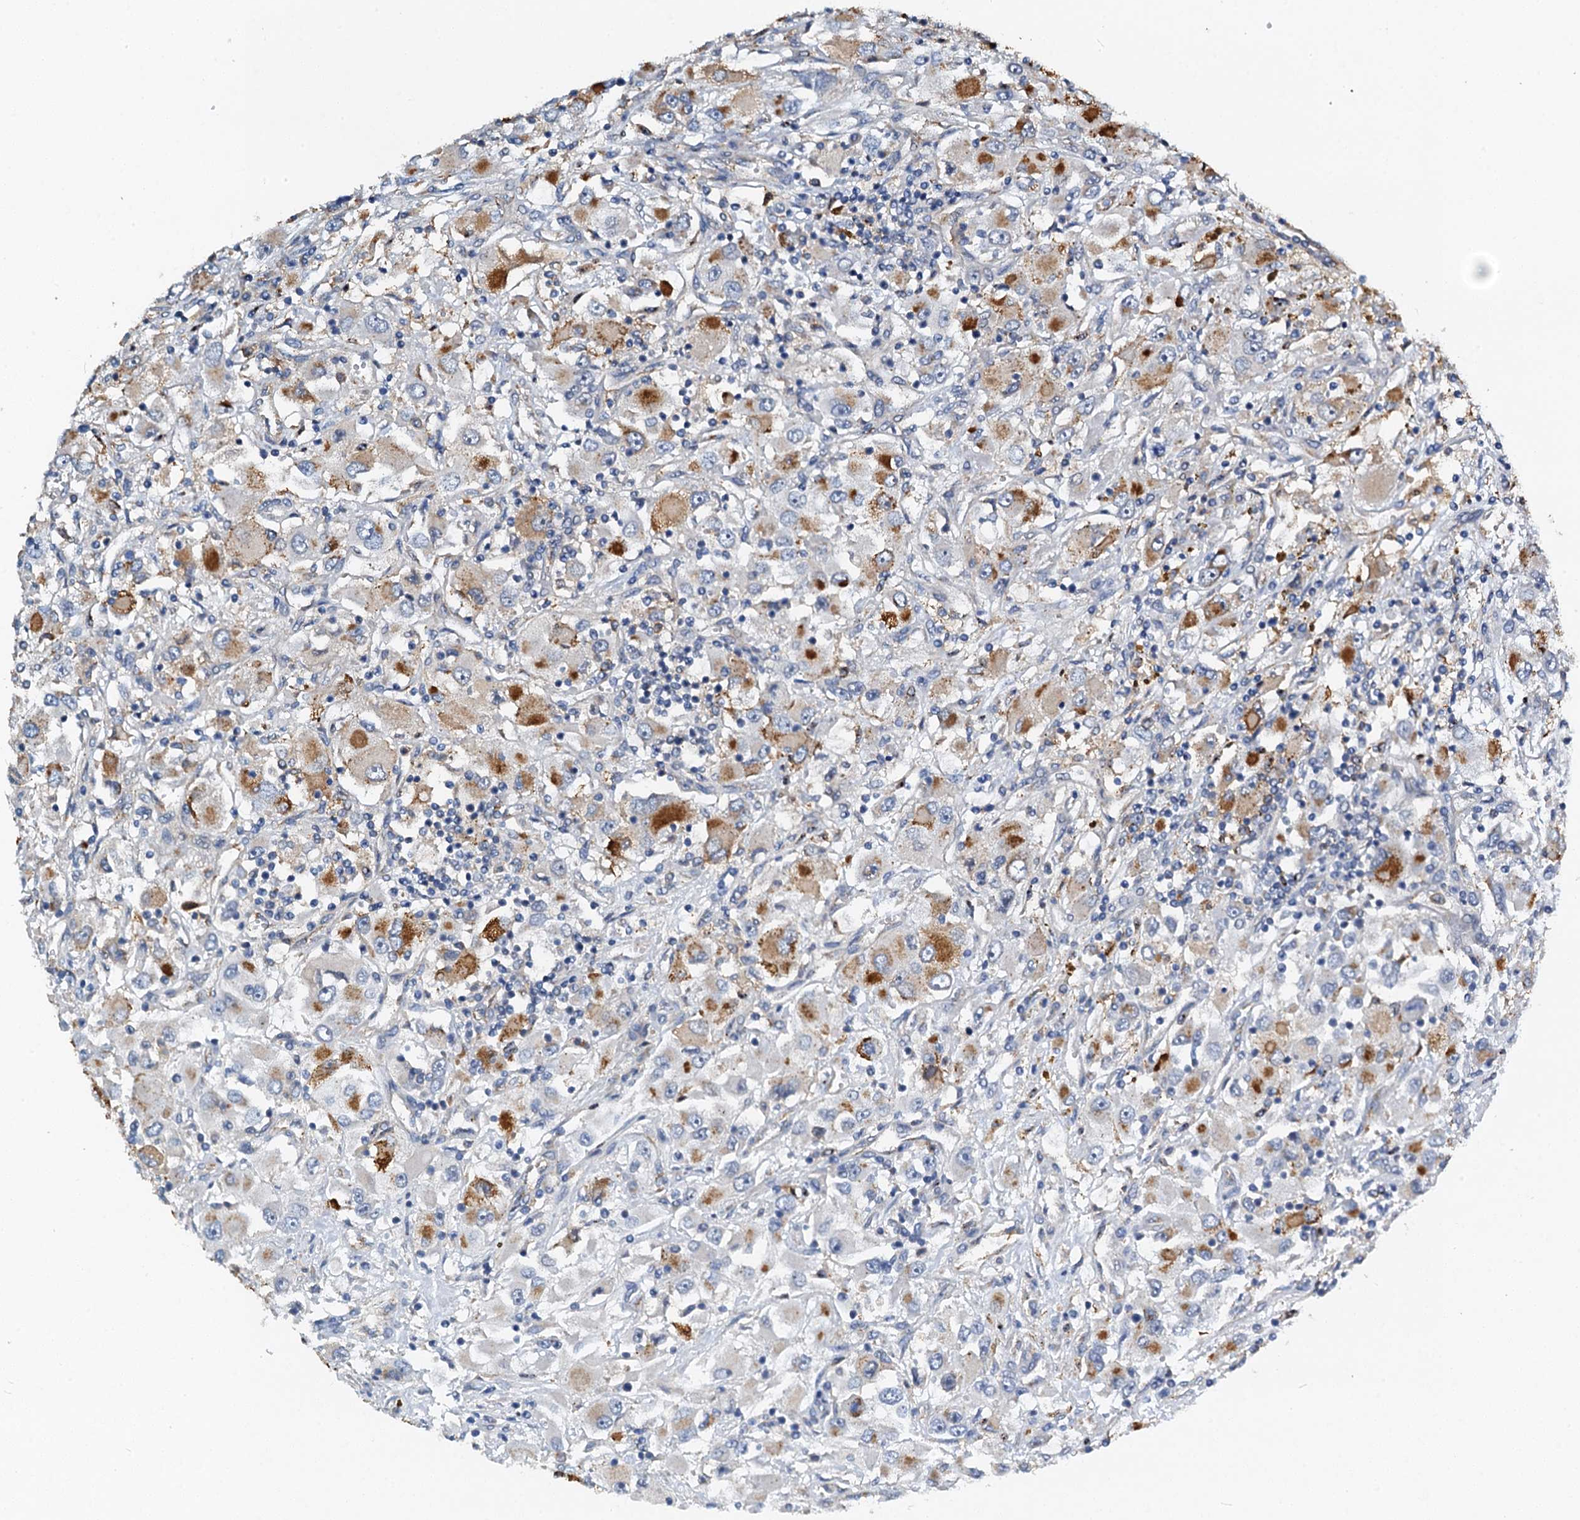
{"staining": {"intensity": "moderate", "quantity": "<25%", "location": "cytoplasmic/membranous"}, "tissue": "renal cancer", "cell_type": "Tumor cells", "image_type": "cancer", "snomed": [{"axis": "morphology", "description": "Adenocarcinoma, NOS"}, {"axis": "topography", "description": "Kidney"}], "caption": "Tumor cells display moderate cytoplasmic/membranous staining in approximately <25% of cells in renal cancer.", "gene": "ZNF606", "patient": {"sex": "female", "age": 52}}